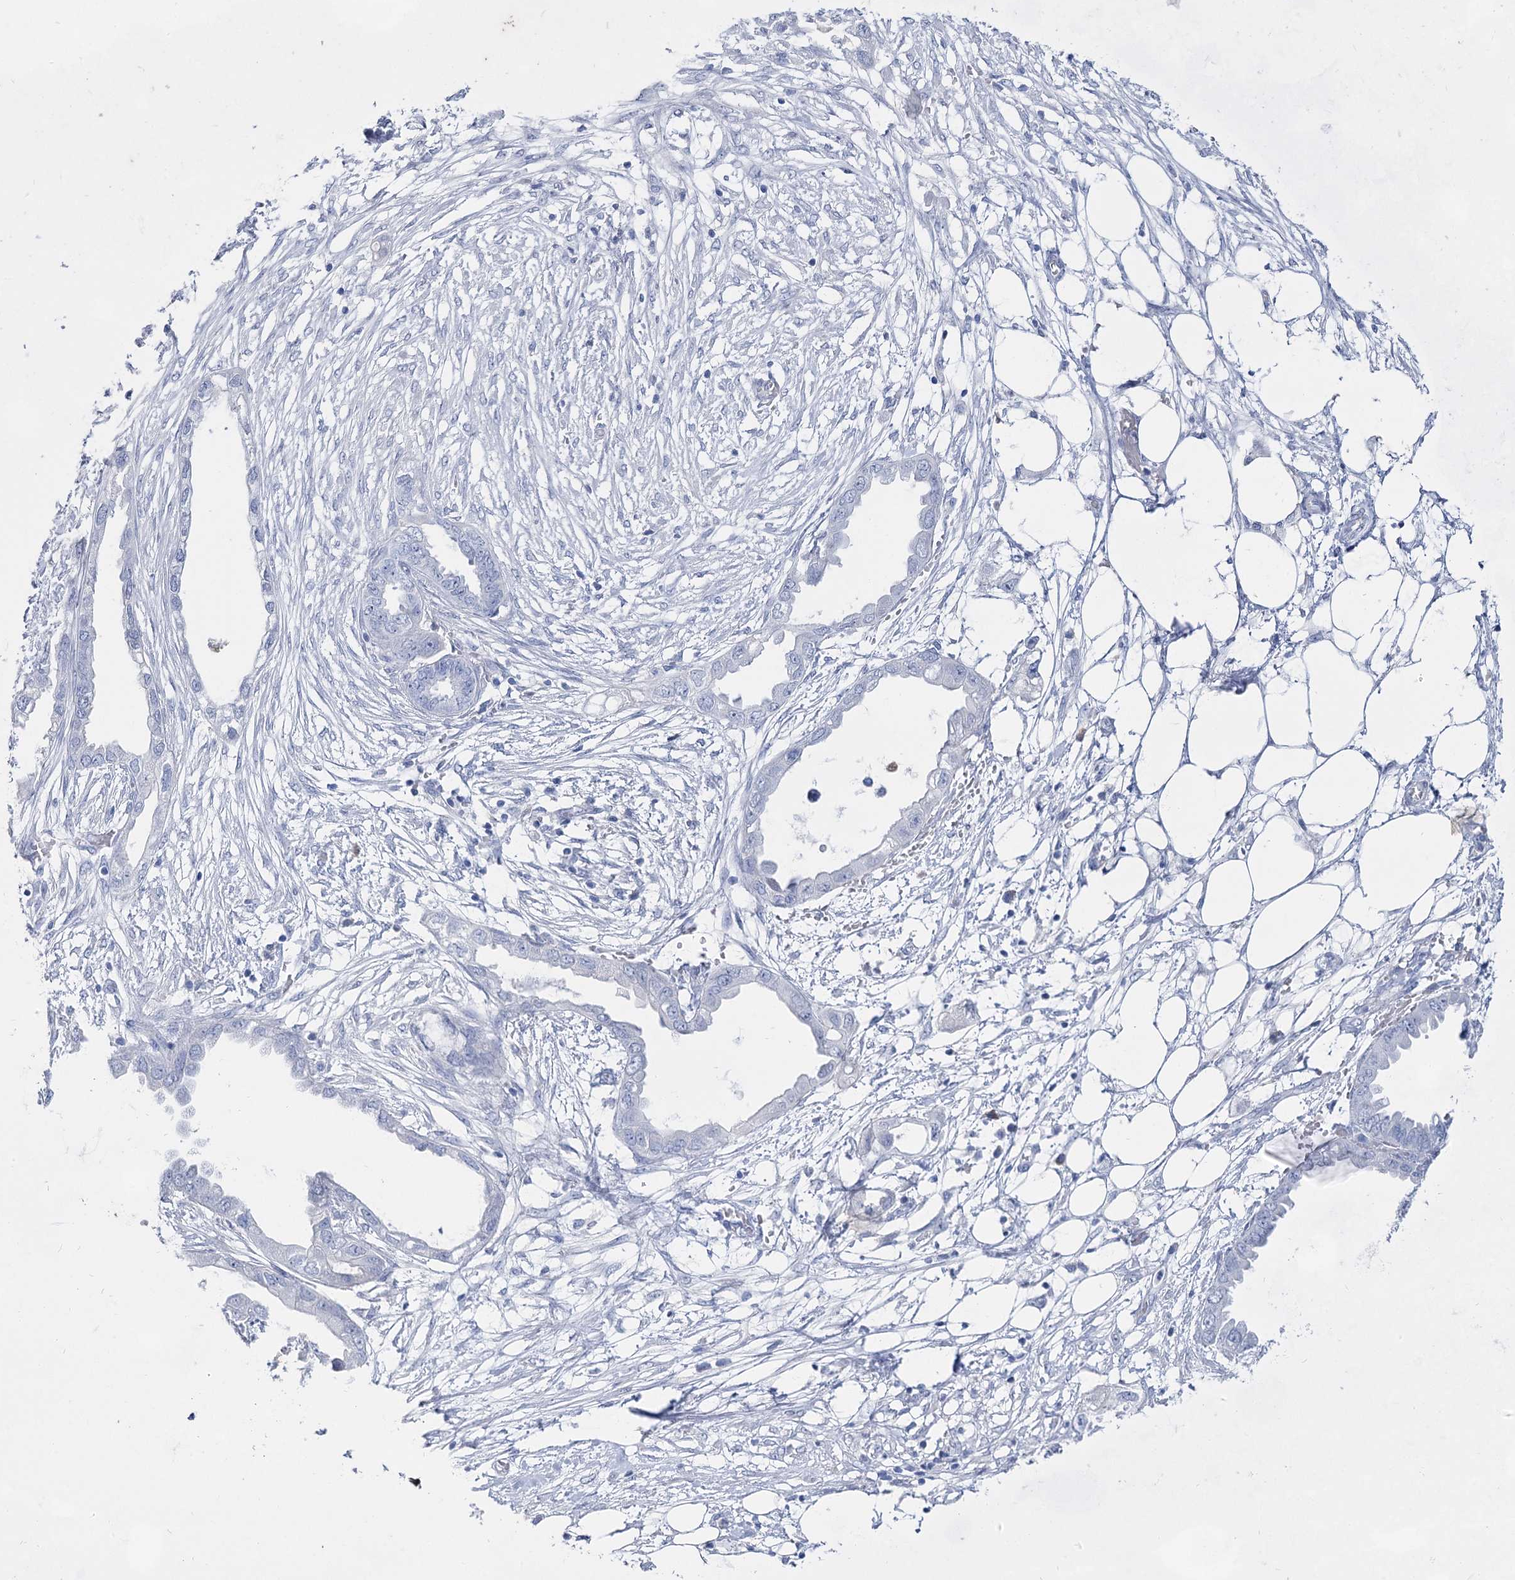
{"staining": {"intensity": "negative", "quantity": "none", "location": "none"}, "tissue": "endometrial cancer", "cell_type": "Tumor cells", "image_type": "cancer", "snomed": [{"axis": "morphology", "description": "Adenocarcinoma, NOS"}, {"axis": "morphology", "description": "Adenocarcinoma, metastatic, NOS"}, {"axis": "topography", "description": "Adipose tissue"}, {"axis": "topography", "description": "Endometrium"}], "caption": "Immunohistochemistry (IHC) micrograph of human endometrial cancer (metastatic adenocarcinoma) stained for a protein (brown), which shows no positivity in tumor cells. Brightfield microscopy of immunohistochemistry stained with DAB (brown) and hematoxylin (blue), captured at high magnification.", "gene": "ACRV1", "patient": {"sex": "female", "age": 67}}